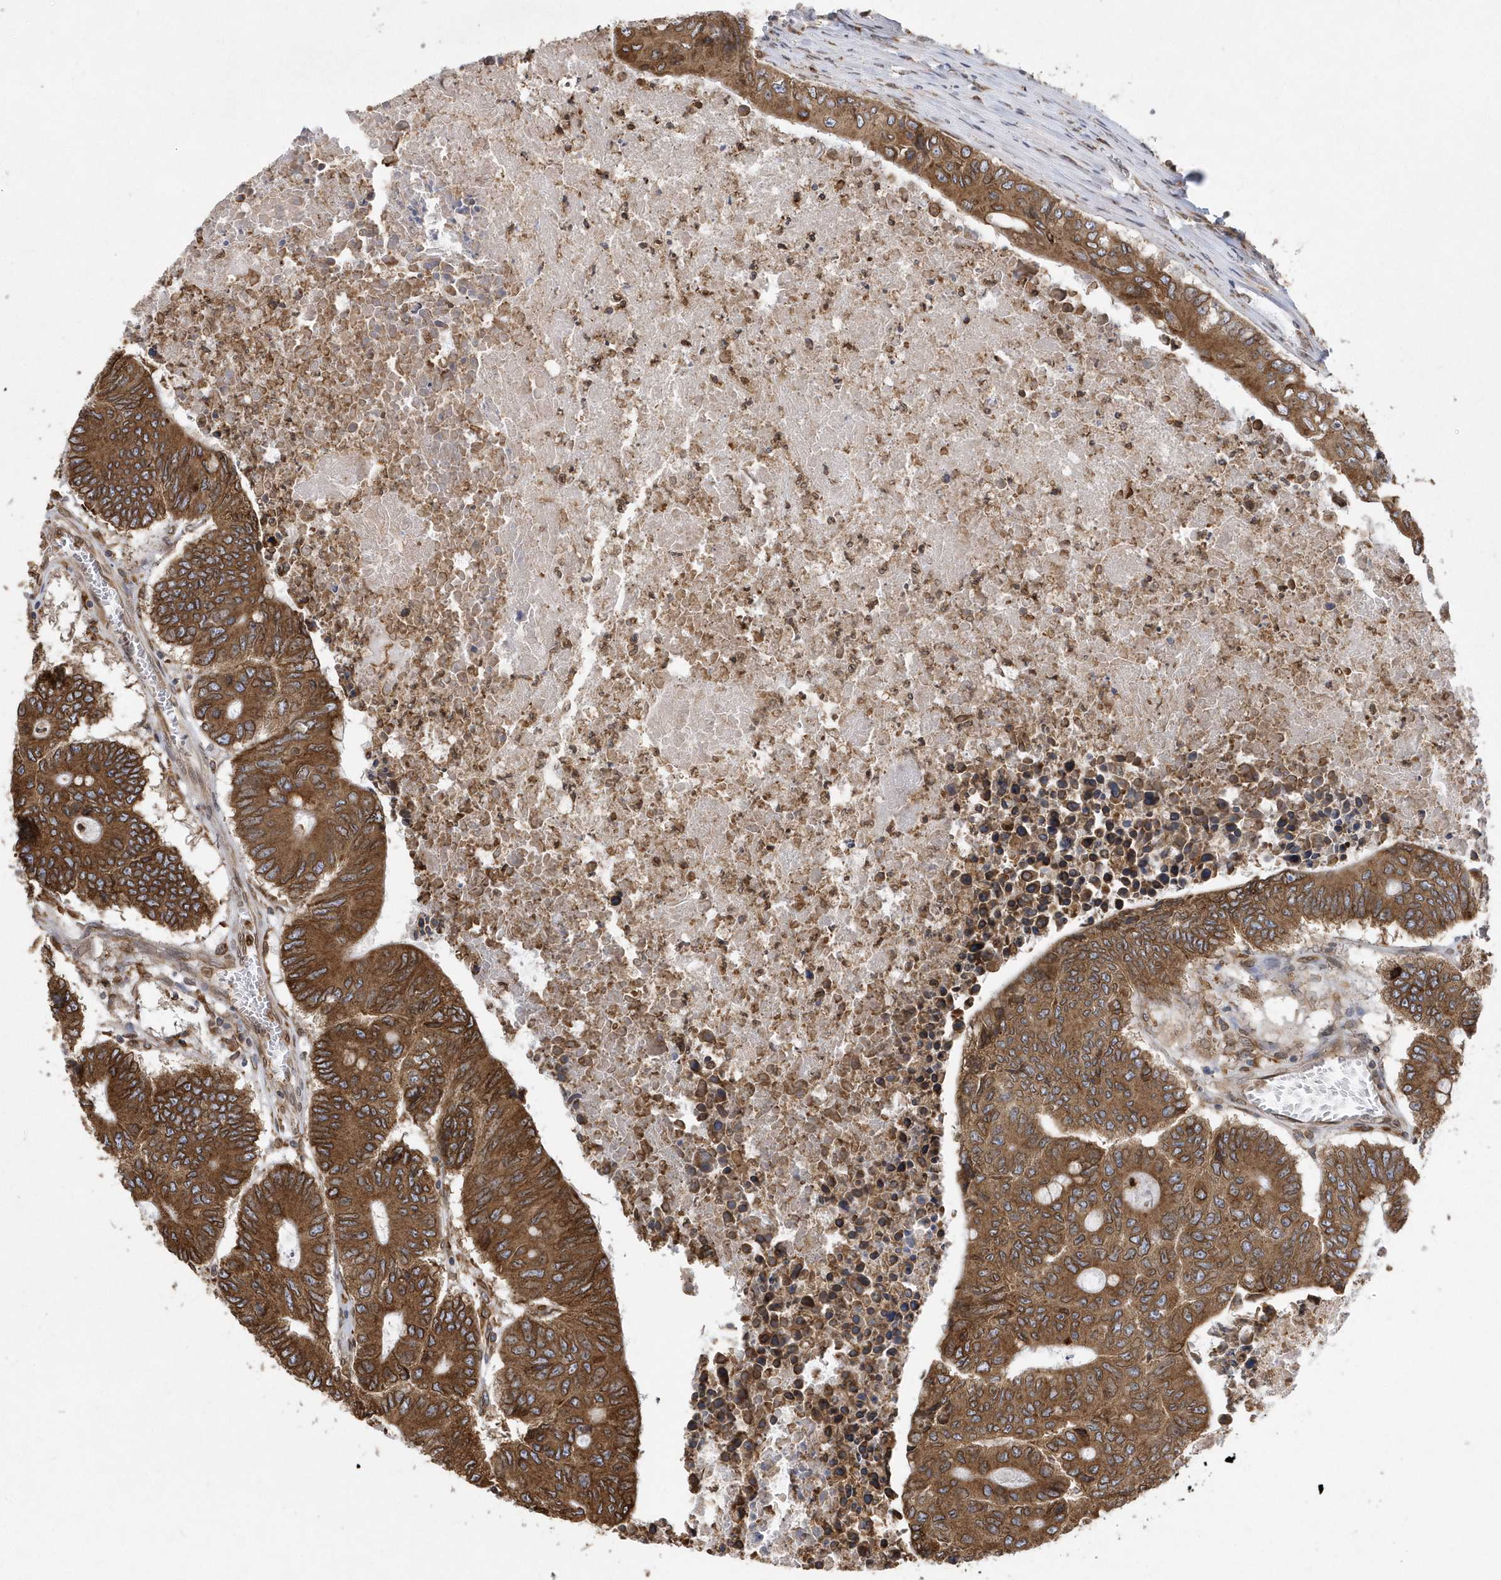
{"staining": {"intensity": "strong", "quantity": ">75%", "location": "cytoplasmic/membranous"}, "tissue": "colorectal cancer", "cell_type": "Tumor cells", "image_type": "cancer", "snomed": [{"axis": "morphology", "description": "Adenocarcinoma, NOS"}, {"axis": "topography", "description": "Colon"}], "caption": "An immunohistochemistry photomicrograph of tumor tissue is shown. Protein staining in brown shows strong cytoplasmic/membranous positivity in colorectal cancer (adenocarcinoma) within tumor cells.", "gene": "VAMP7", "patient": {"sex": "male", "age": 87}}